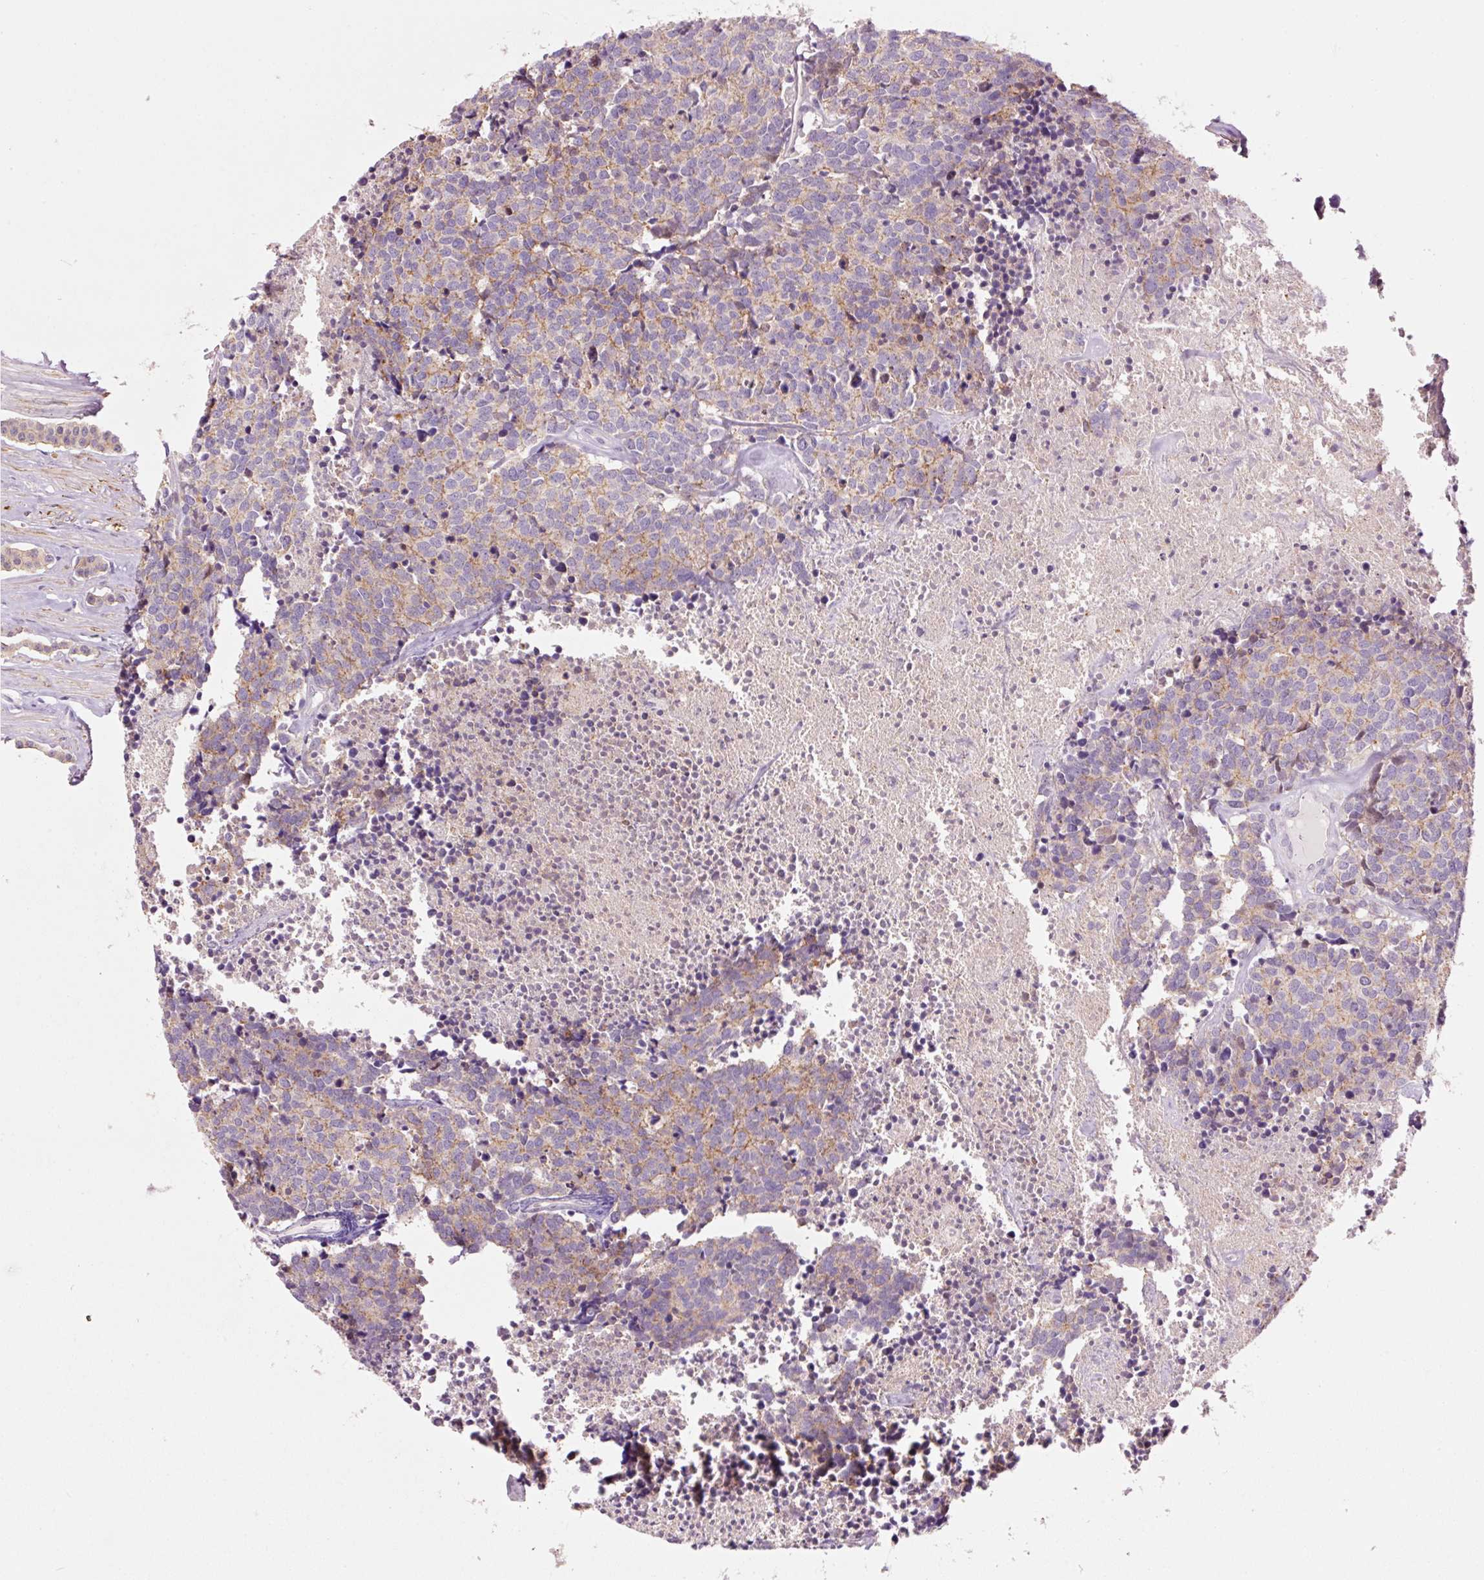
{"staining": {"intensity": "moderate", "quantity": "<25%", "location": "cytoplasmic/membranous"}, "tissue": "carcinoid", "cell_type": "Tumor cells", "image_type": "cancer", "snomed": [{"axis": "morphology", "description": "Carcinoid, malignant, NOS"}, {"axis": "topography", "description": "Skin"}], "caption": "Protein staining of carcinoid (malignant) tissue displays moderate cytoplasmic/membranous positivity in about <25% of tumor cells.", "gene": "DAPP1", "patient": {"sex": "female", "age": 79}}